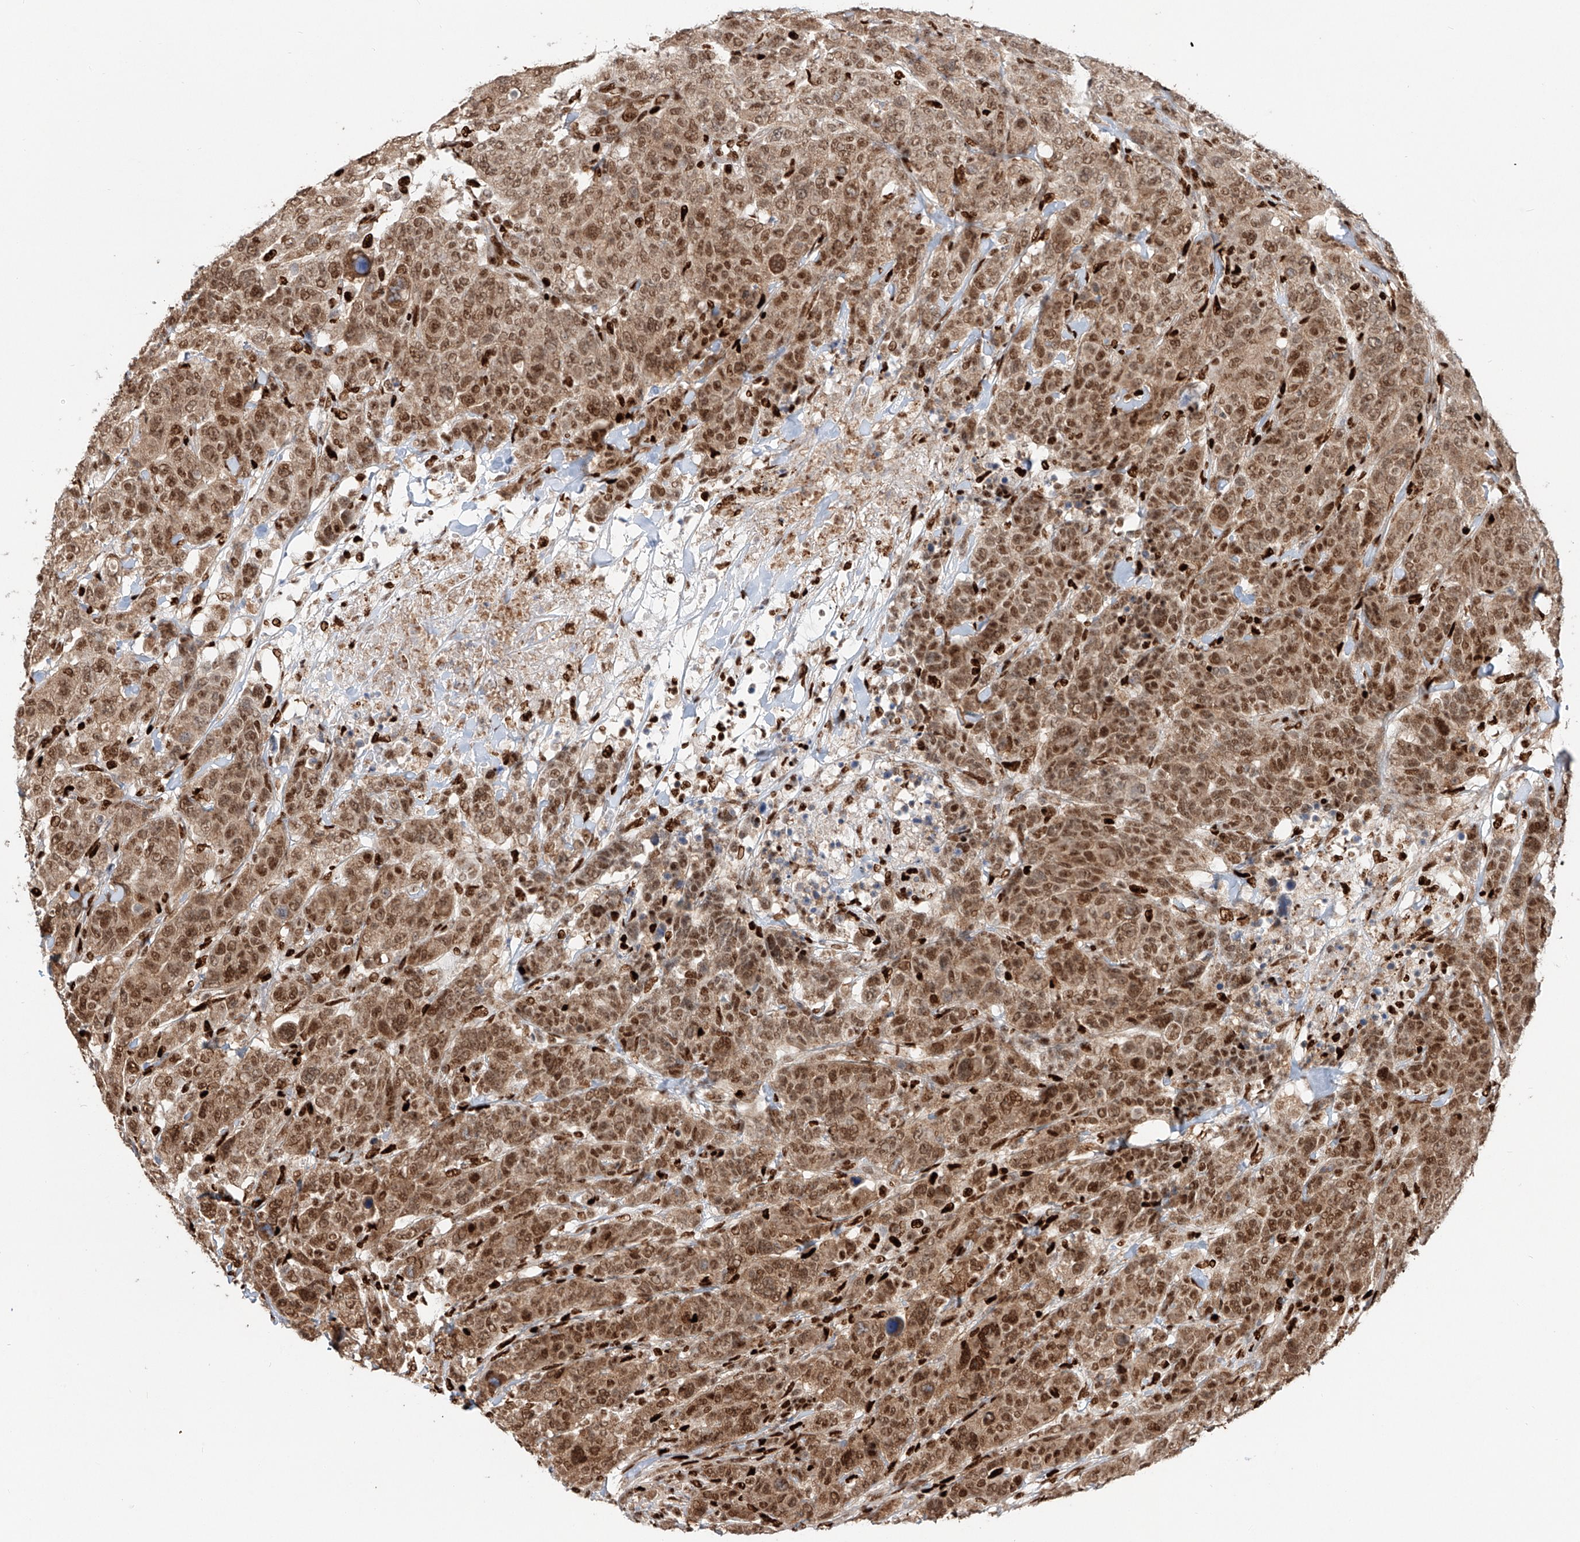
{"staining": {"intensity": "moderate", "quantity": ">75%", "location": "cytoplasmic/membranous,nuclear"}, "tissue": "breast cancer", "cell_type": "Tumor cells", "image_type": "cancer", "snomed": [{"axis": "morphology", "description": "Duct carcinoma"}, {"axis": "topography", "description": "Breast"}], "caption": "High-magnification brightfield microscopy of breast cancer stained with DAB (brown) and counterstained with hematoxylin (blue). tumor cells exhibit moderate cytoplasmic/membranous and nuclear expression is identified in about>75% of cells.", "gene": "DZIP1L", "patient": {"sex": "female", "age": 37}}